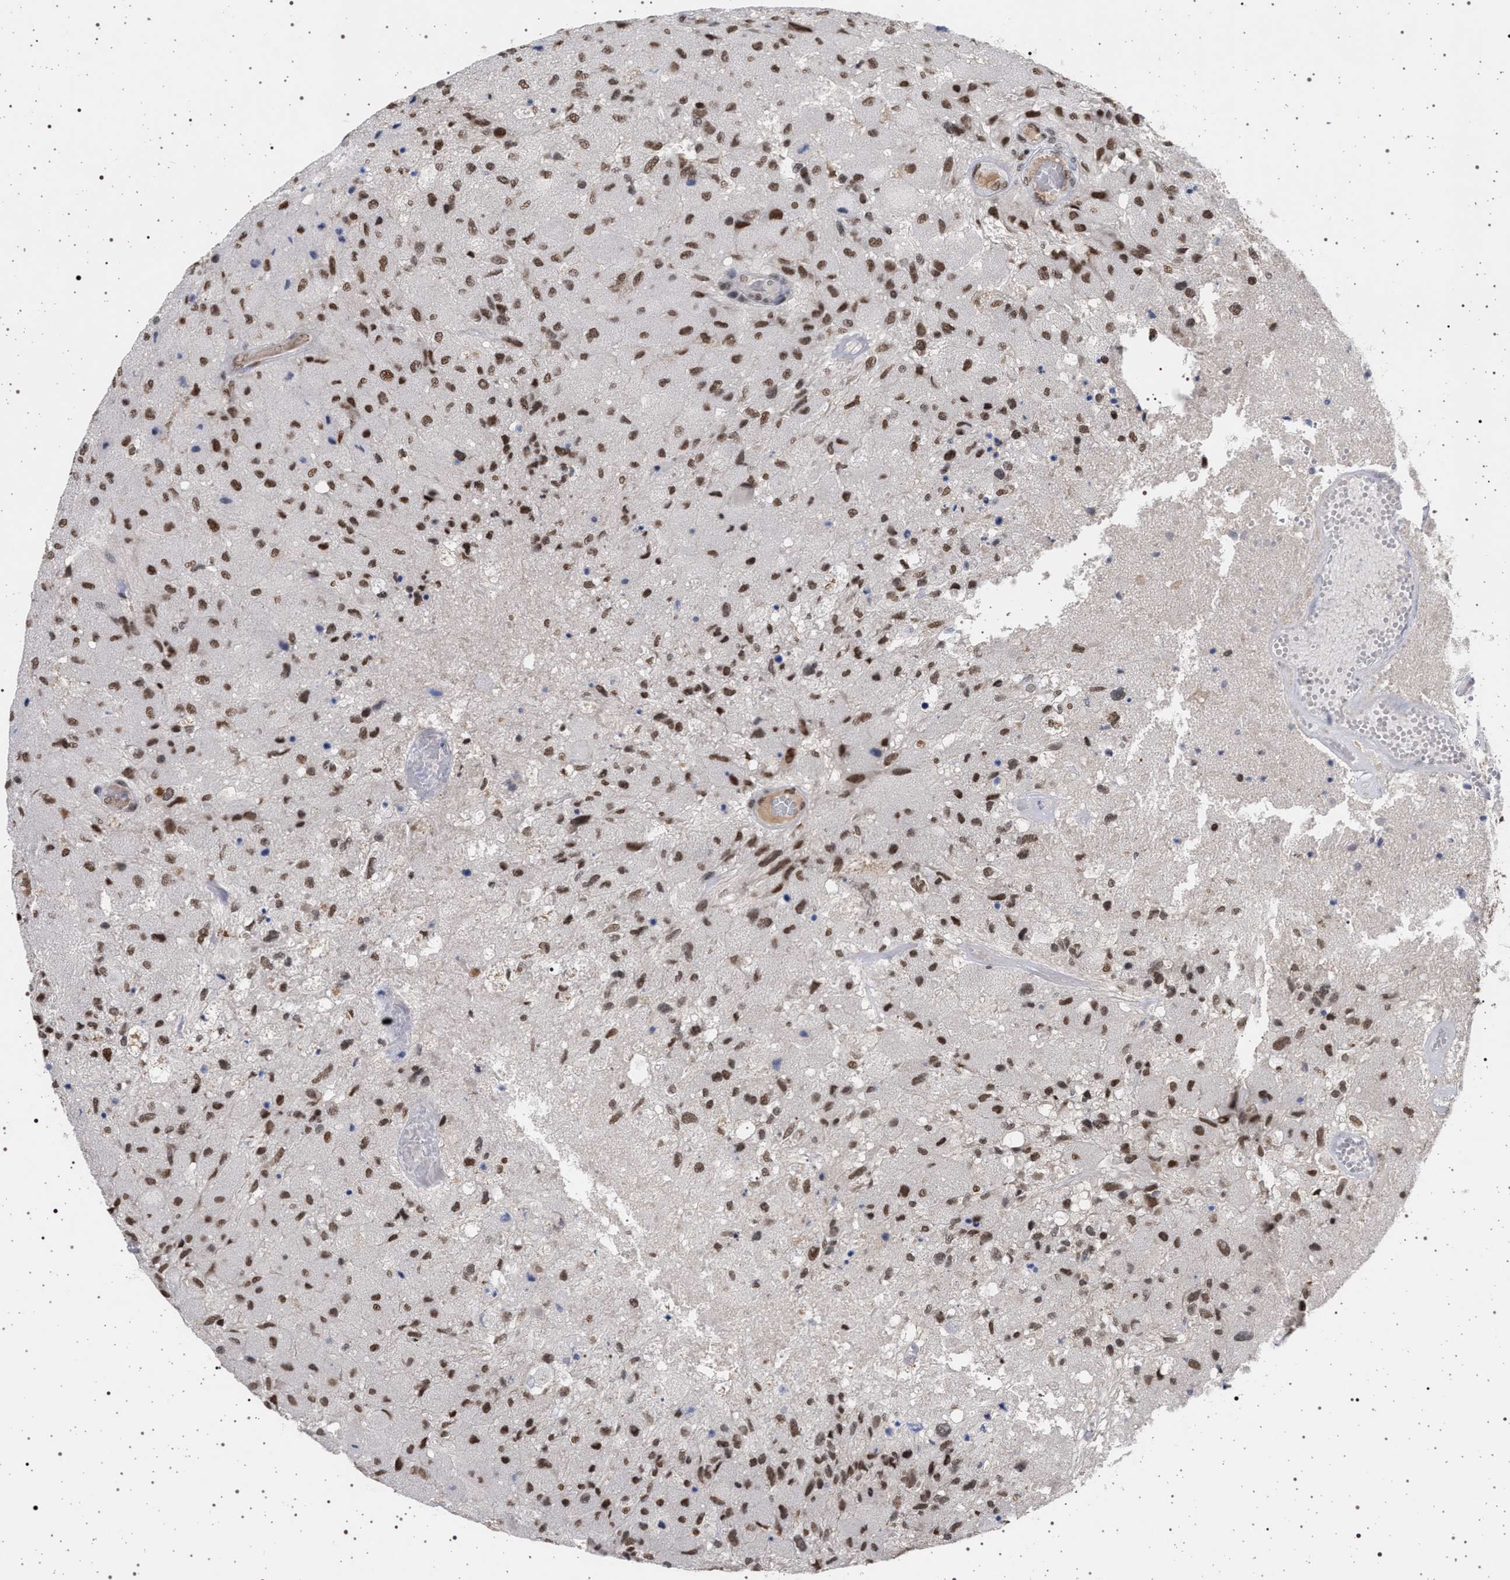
{"staining": {"intensity": "moderate", "quantity": ">75%", "location": "nuclear"}, "tissue": "glioma", "cell_type": "Tumor cells", "image_type": "cancer", "snomed": [{"axis": "morphology", "description": "Normal tissue, NOS"}, {"axis": "morphology", "description": "Glioma, malignant, High grade"}, {"axis": "topography", "description": "Cerebral cortex"}], "caption": "Glioma stained for a protein (brown) exhibits moderate nuclear positive staining in about >75% of tumor cells.", "gene": "PHF12", "patient": {"sex": "male", "age": 77}}